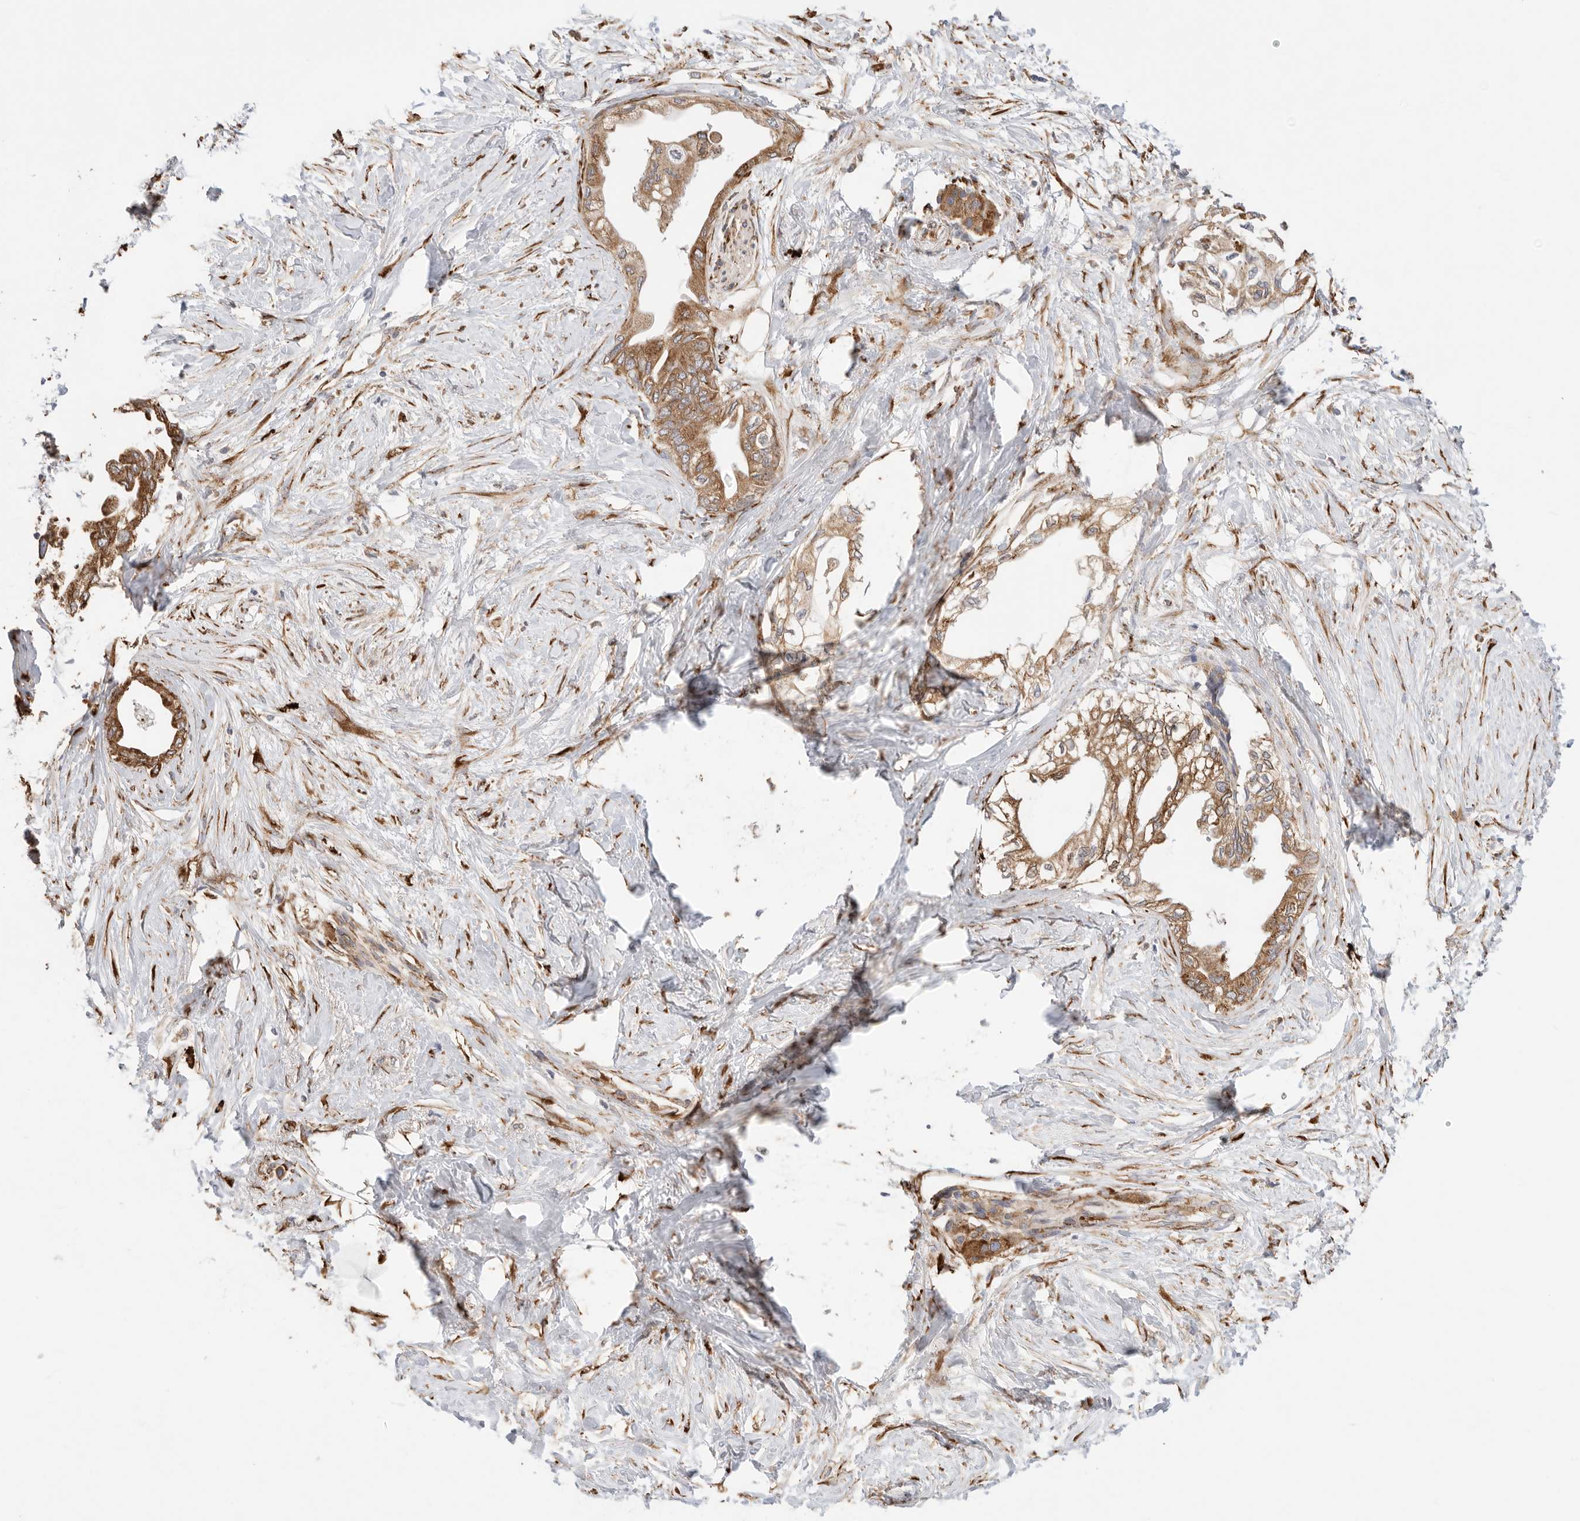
{"staining": {"intensity": "moderate", "quantity": ">75%", "location": "cytoplasmic/membranous"}, "tissue": "pancreatic cancer", "cell_type": "Tumor cells", "image_type": "cancer", "snomed": [{"axis": "morphology", "description": "Normal tissue, NOS"}, {"axis": "morphology", "description": "Adenocarcinoma, NOS"}, {"axis": "topography", "description": "Pancreas"}, {"axis": "topography", "description": "Duodenum"}], "caption": "Immunohistochemical staining of pancreatic adenocarcinoma displays medium levels of moderate cytoplasmic/membranous expression in approximately >75% of tumor cells.", "gene": "BLOC1S5", "patient": {"sex": "female", "age": 60}}